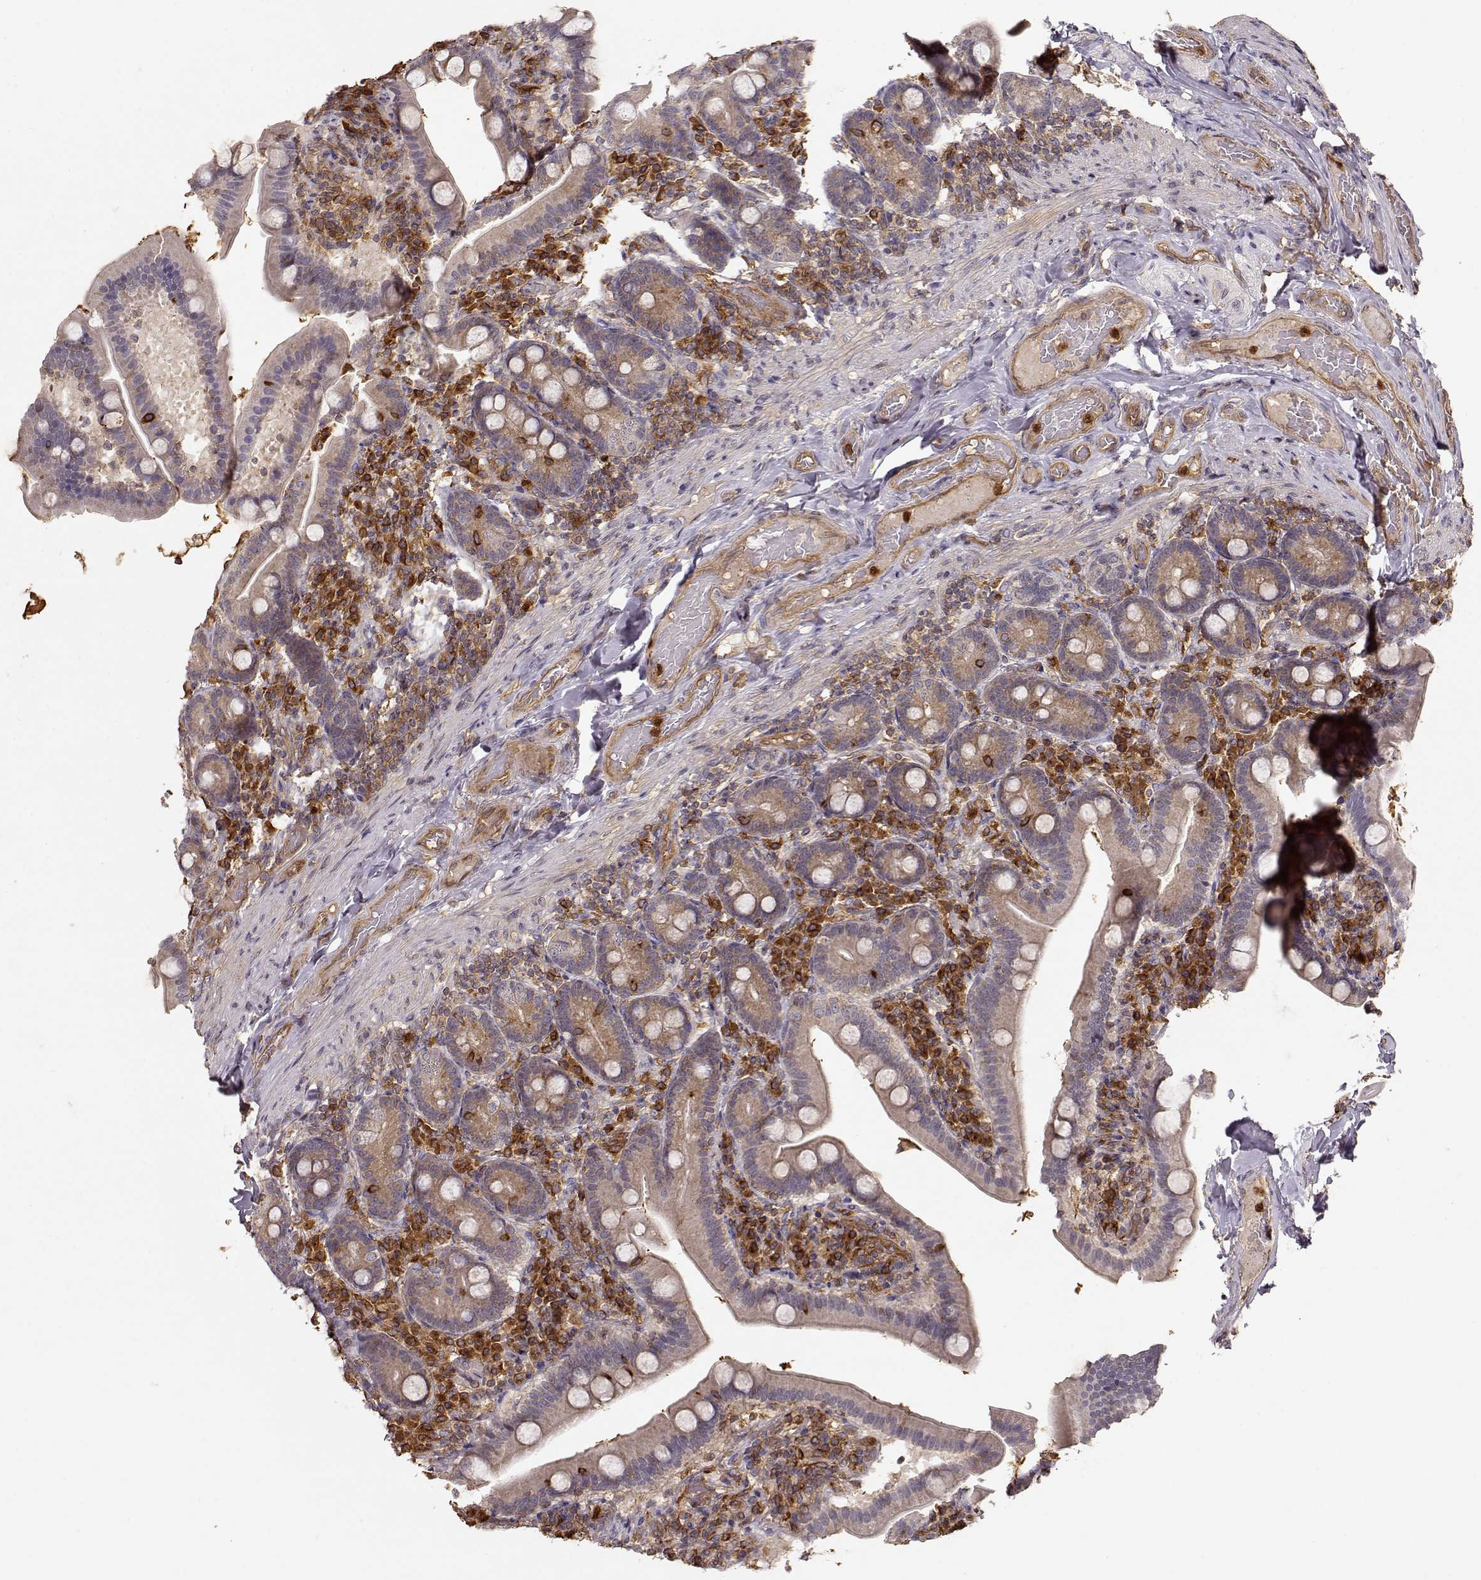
{"staining": {"intensity": "weak", "quantity": ">75%", "location": "cytoplasmic/membranous"}, "tissue": "small intestine", "cell_type": "Glandular cells", "image_type": "normal", "snomed": [{"axis": "morphology", "description": "Normal tissue, NOS"}, {"axis": "topography", "description": "Small intestine"}], "caption": "The micrograph exhibits immunohistochemical staining of normal small intestine. There is weak cytoplasmic/membranous positivity is seen in about >75% of glandular cells.", "gene": "ARHGEF2", "patient": {"sex": "male", "age": 66}}